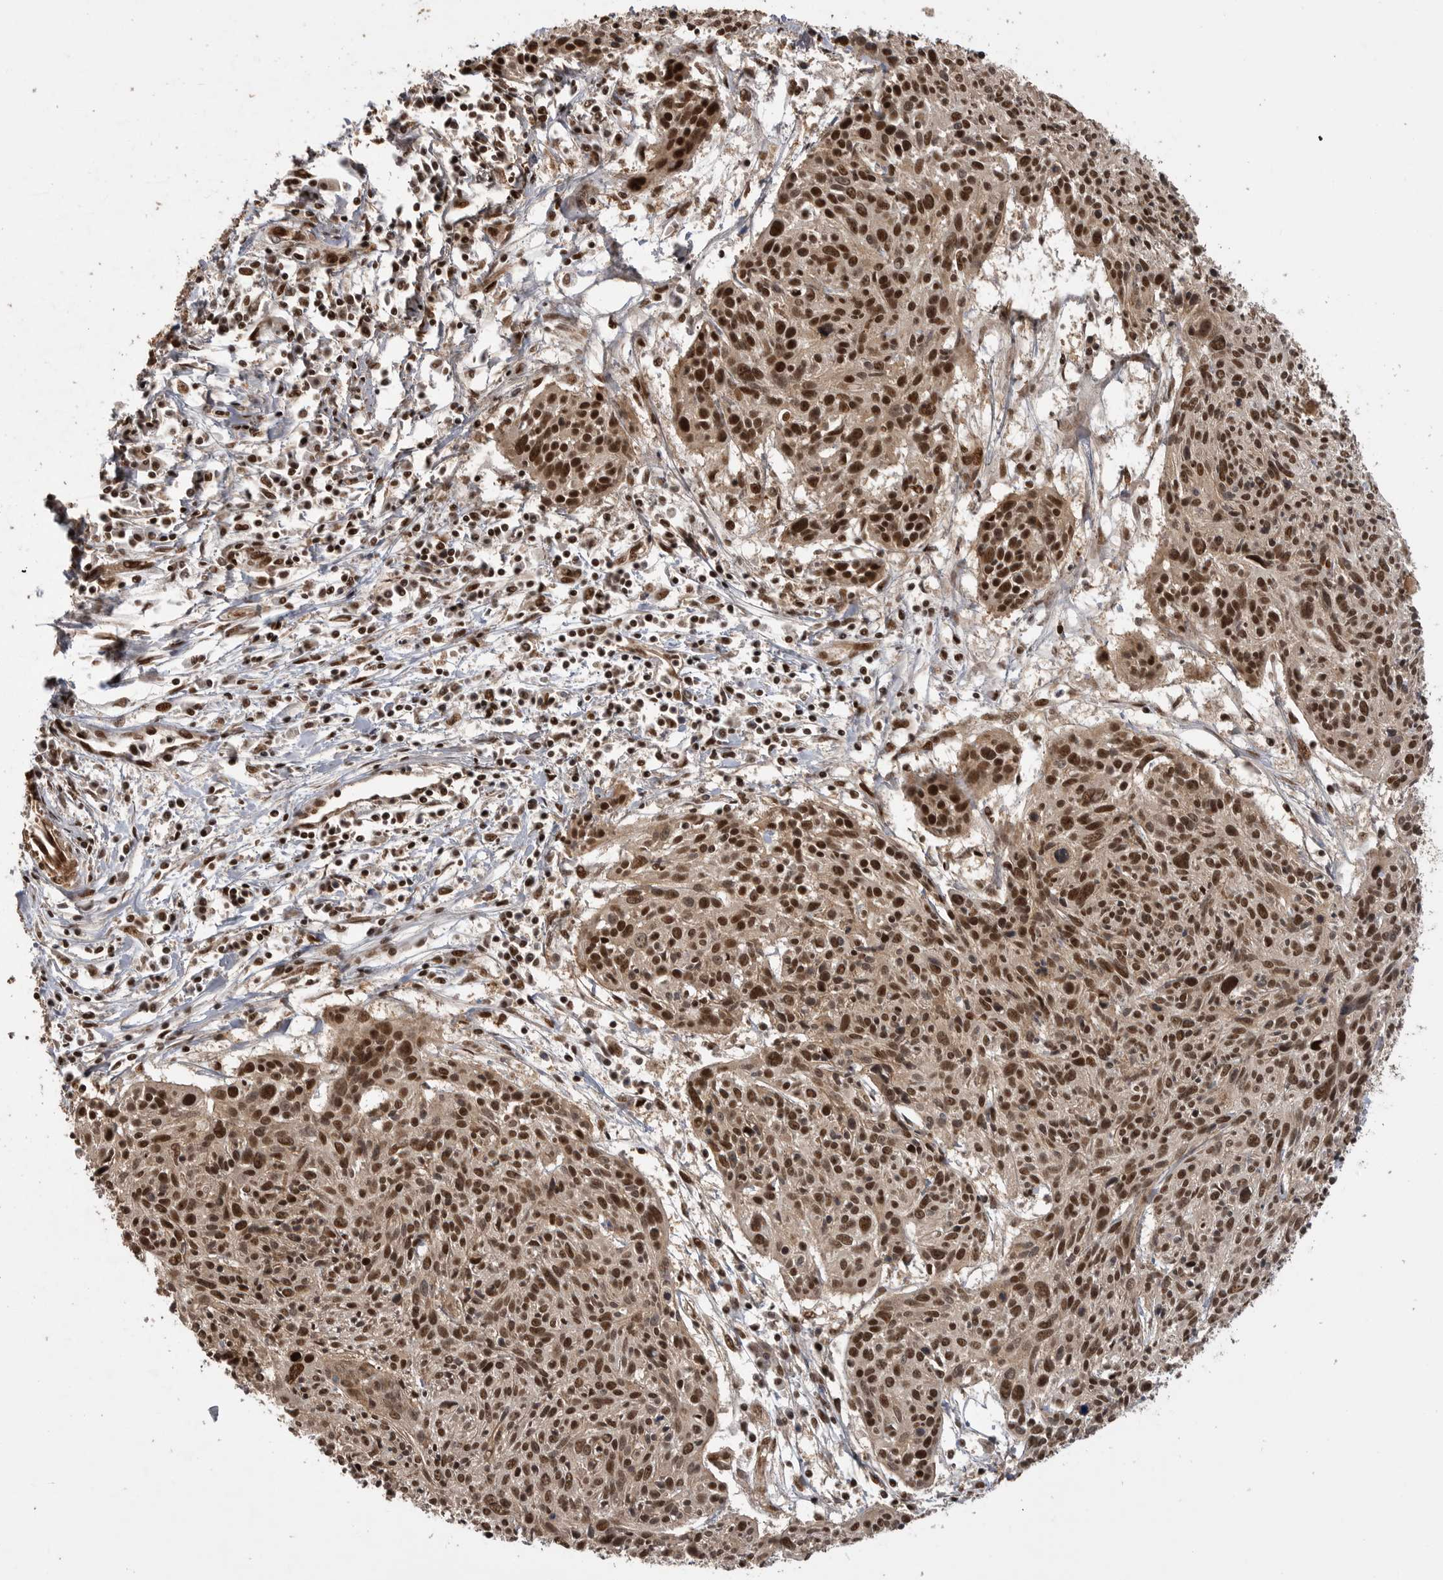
{"staining": {"intensity": "strong", "quantity": ">75%", "location": "nuclear"}, "tissue": "cervical cancer", "cell_type": "Tumor cells", "image_type": "cancer", "snomed": [{"axis": "morphology", "description": "Squamous cell carcinoma, NOS"}, {"axis": "topography", "description": "Cervix"}], "caption": "Protein expression analysis of human cervical squamous cell carcinoma reveals strong nuclear staining in about >75% of tumor cells.", "gene": "PPP1R8", "patient": {"sex": "female", "age": 51}}